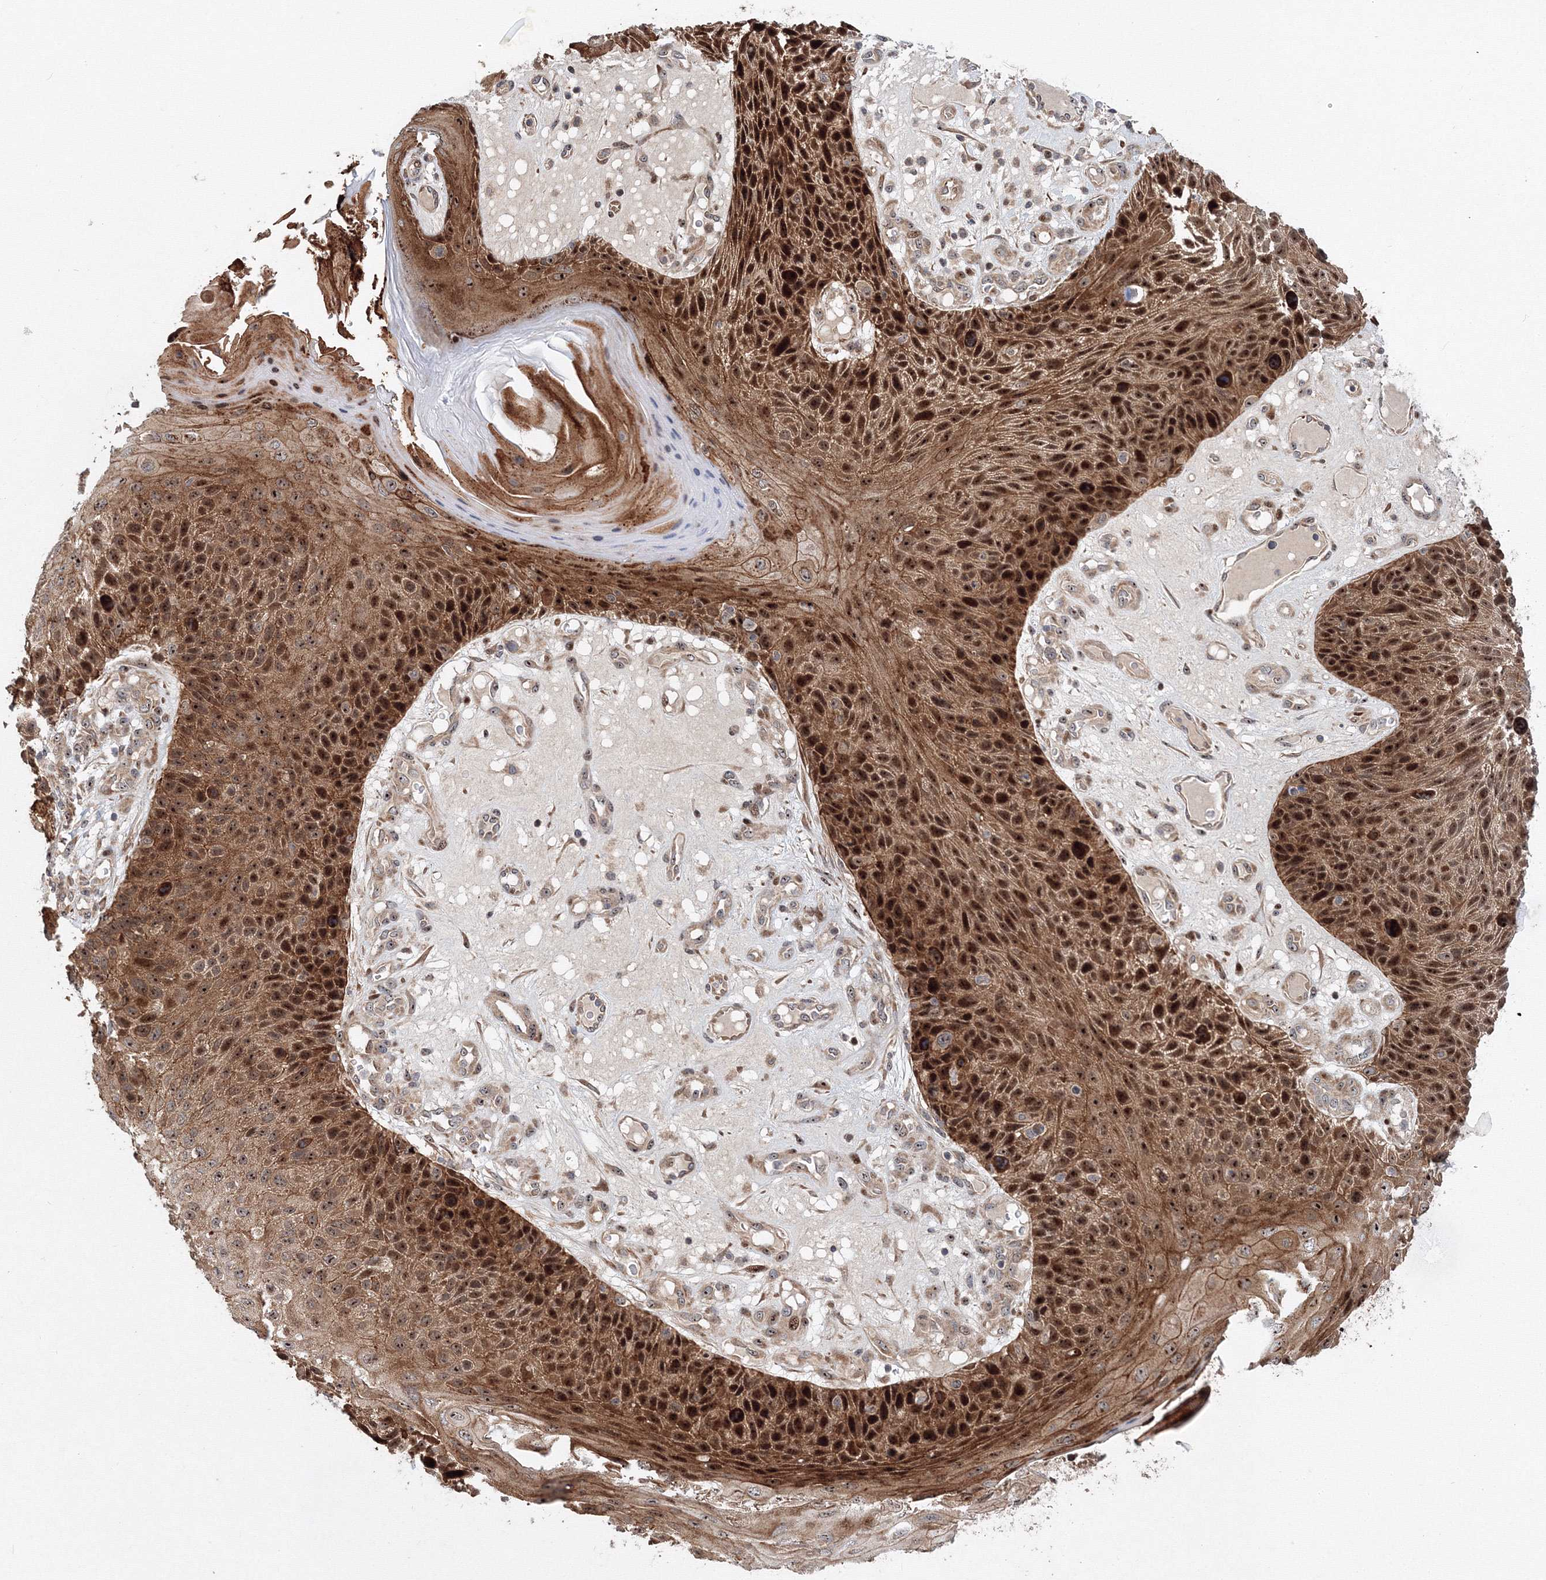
{"staining": {"intensity": "strong", "quantity": ">75%", "location": "cytoplasmic/membranous,nuclear"}, "tissue": "skin cancer", "cell_type": "Tumor cells", "image_type": "cancer", "snomed": [{"axis": "morphology", "description": "Squamous cell carcinoma, NOS"}, {"axis": "topography", "description": "Skin"}], "caption": "Squamous cell carcinoma (skin) stained with a brown dye exhibits strong cytoplasmic/membranous and nuclear positive expression in approximately >75% of tumor cells.", "gene": "ANKAR", "patient": {"sex": "female", "age": 88}}